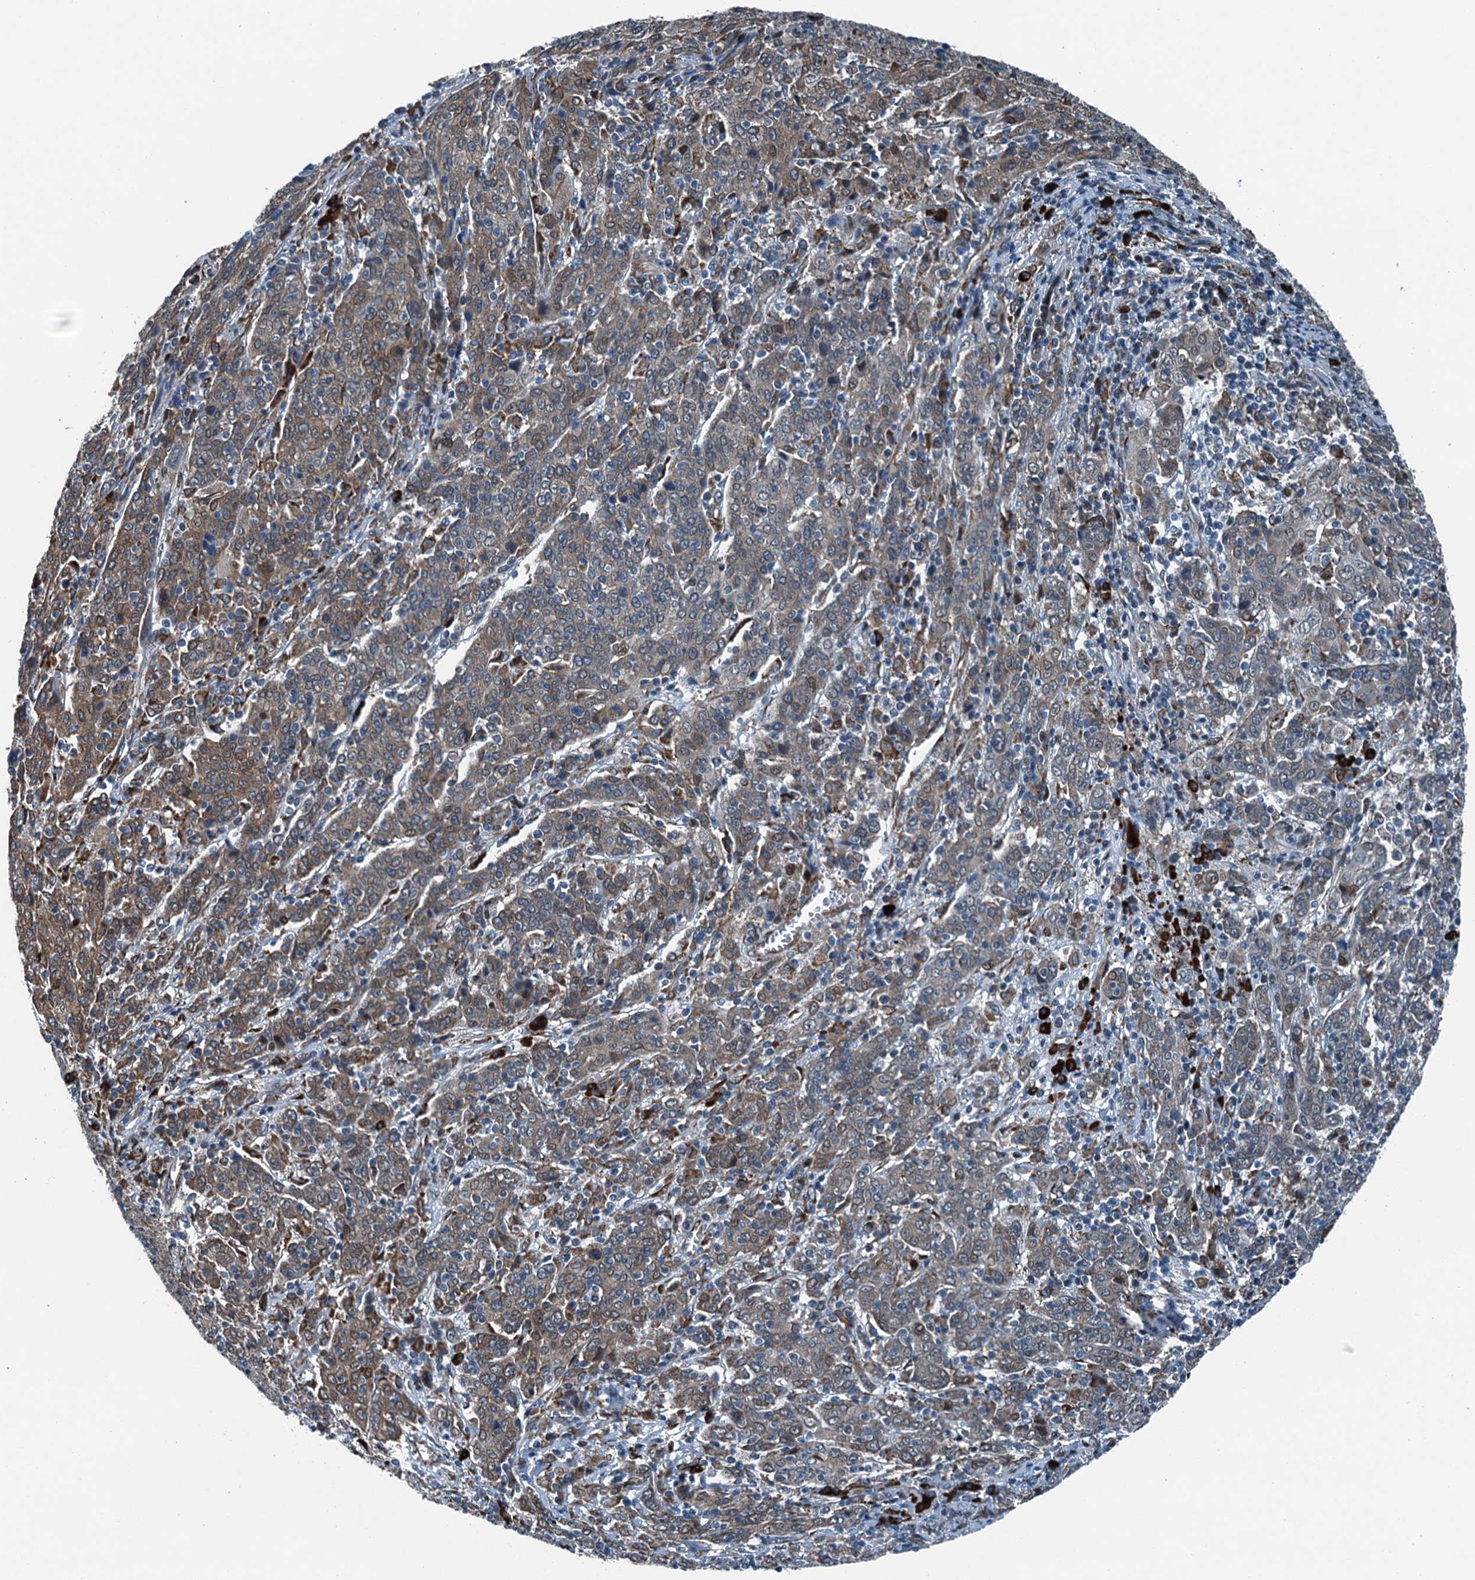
{"staining": {"intensity": "weak", "quantity": "25%-75%", "location": "cytoplasmic/membranous"}, "tissue": "cervical cancer", "cell_type": "Tumor cells", "image_type": "cancer", "snomed": [{"axis": "morphology", "description": "Squamous cell carcinoma, NOS"}, {"axis": "topography", "description": "Cervix"}], "caption": "IHC (DAB (3,3'-diaminobenzidine)) staining of human squamous cell carcinoma (cervical) reveals weak cytoplasmic/membranous protein expression in approximately 25%-75% of tumor cells.", "gene": "TAMALIN", "patient": {"sex": "female", "age": 67}}